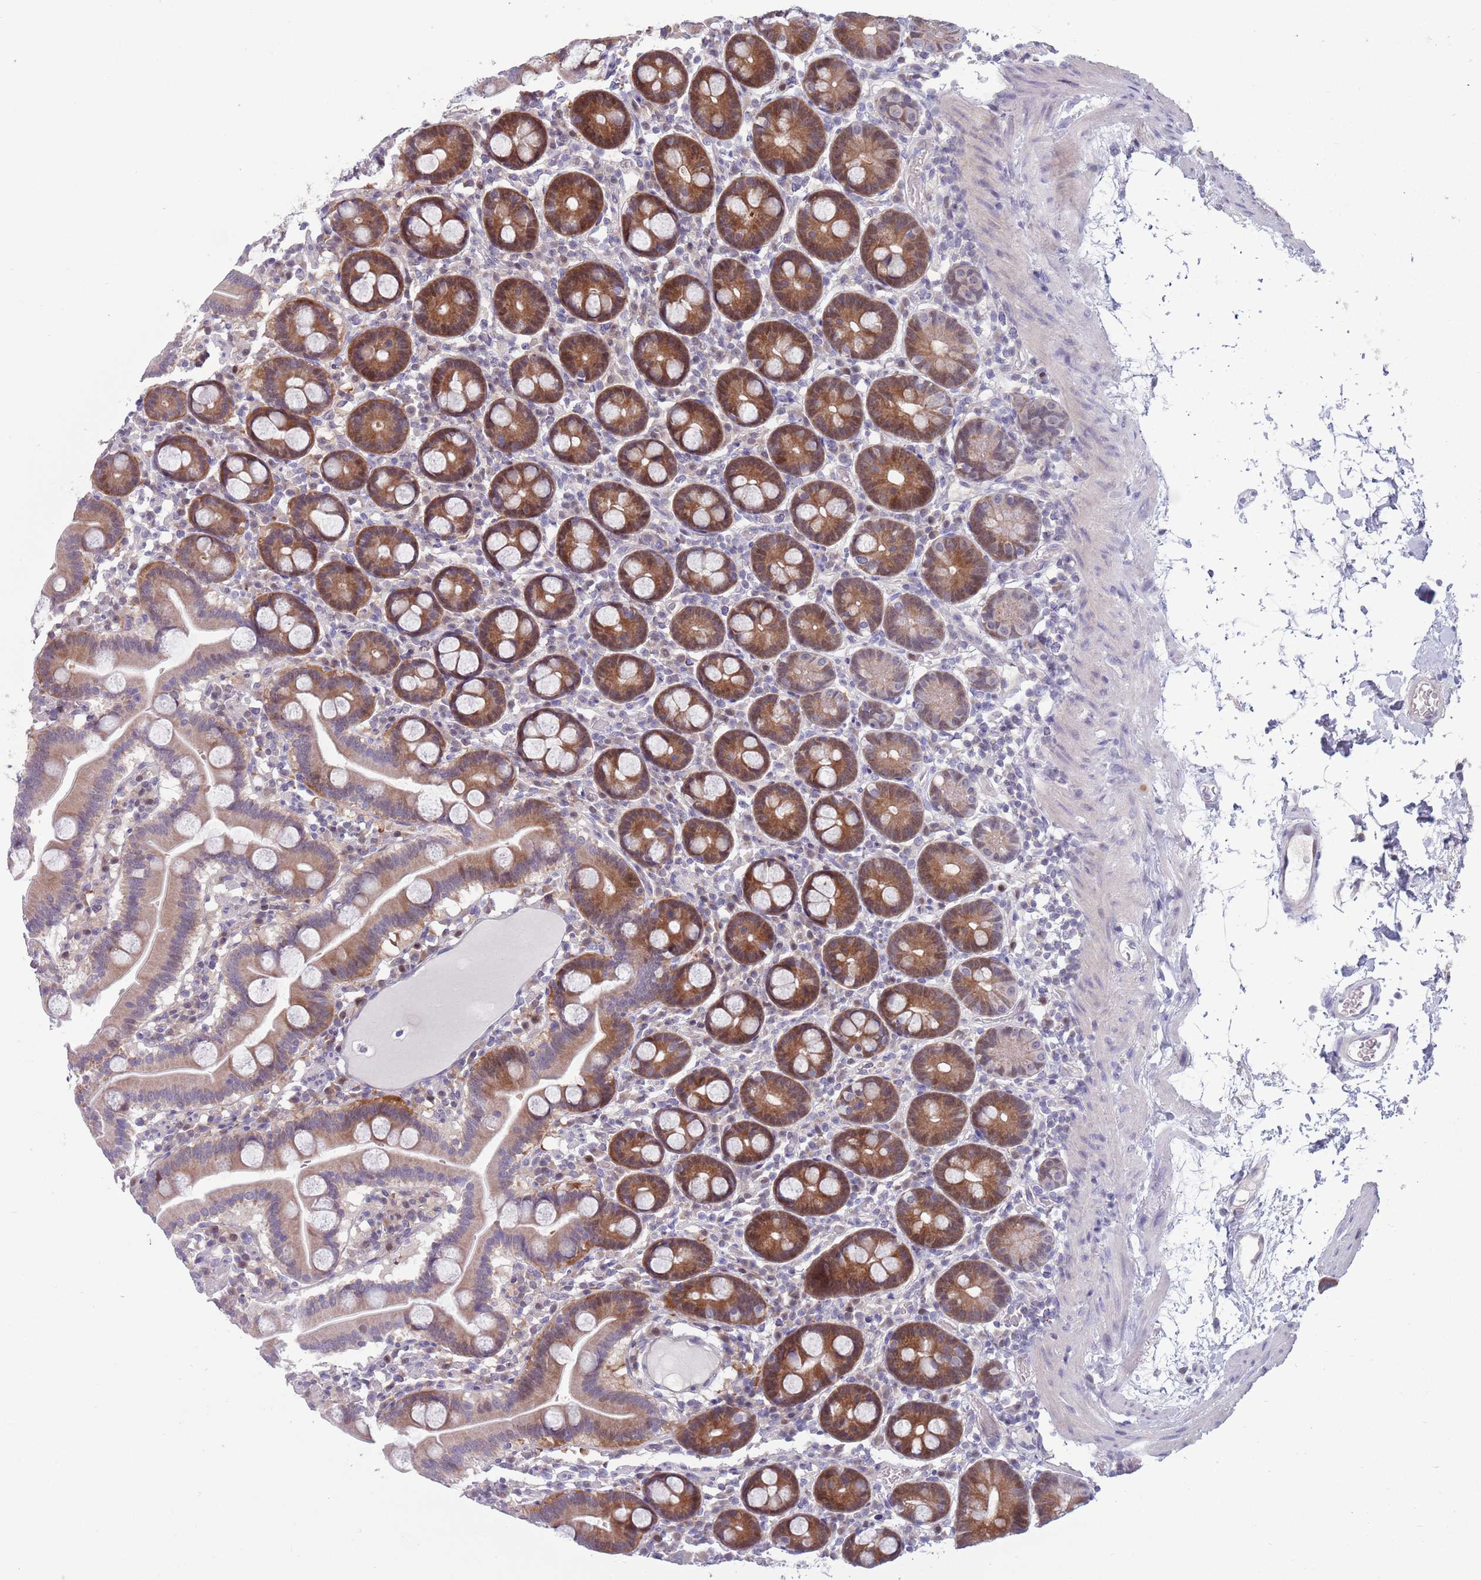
{"staining": {"intensity": "moderate", "quantity": "25%-75%", "location": "cytoplasmic/membranous"}, "tissue": "duodenum", "cell_type": "Glandular cells", "image_type": "normal", "snomed": [{"axis": "morphology", "description": "Normal tissue, NOS"}, {"axis": "topography", "description": "Duodenum"}], "caption": "Protein expression analysis of benign human duodenum reveals moderate cytoplasmic/membranous expression in approximately 25%-75% of glandular cells. (DAB (3,3'-diaminobenzidine) IHC with brightfield microscopy, high magnification).", "gene": "CLNS1A", "patient": {"sex": "male", "age": 55}}